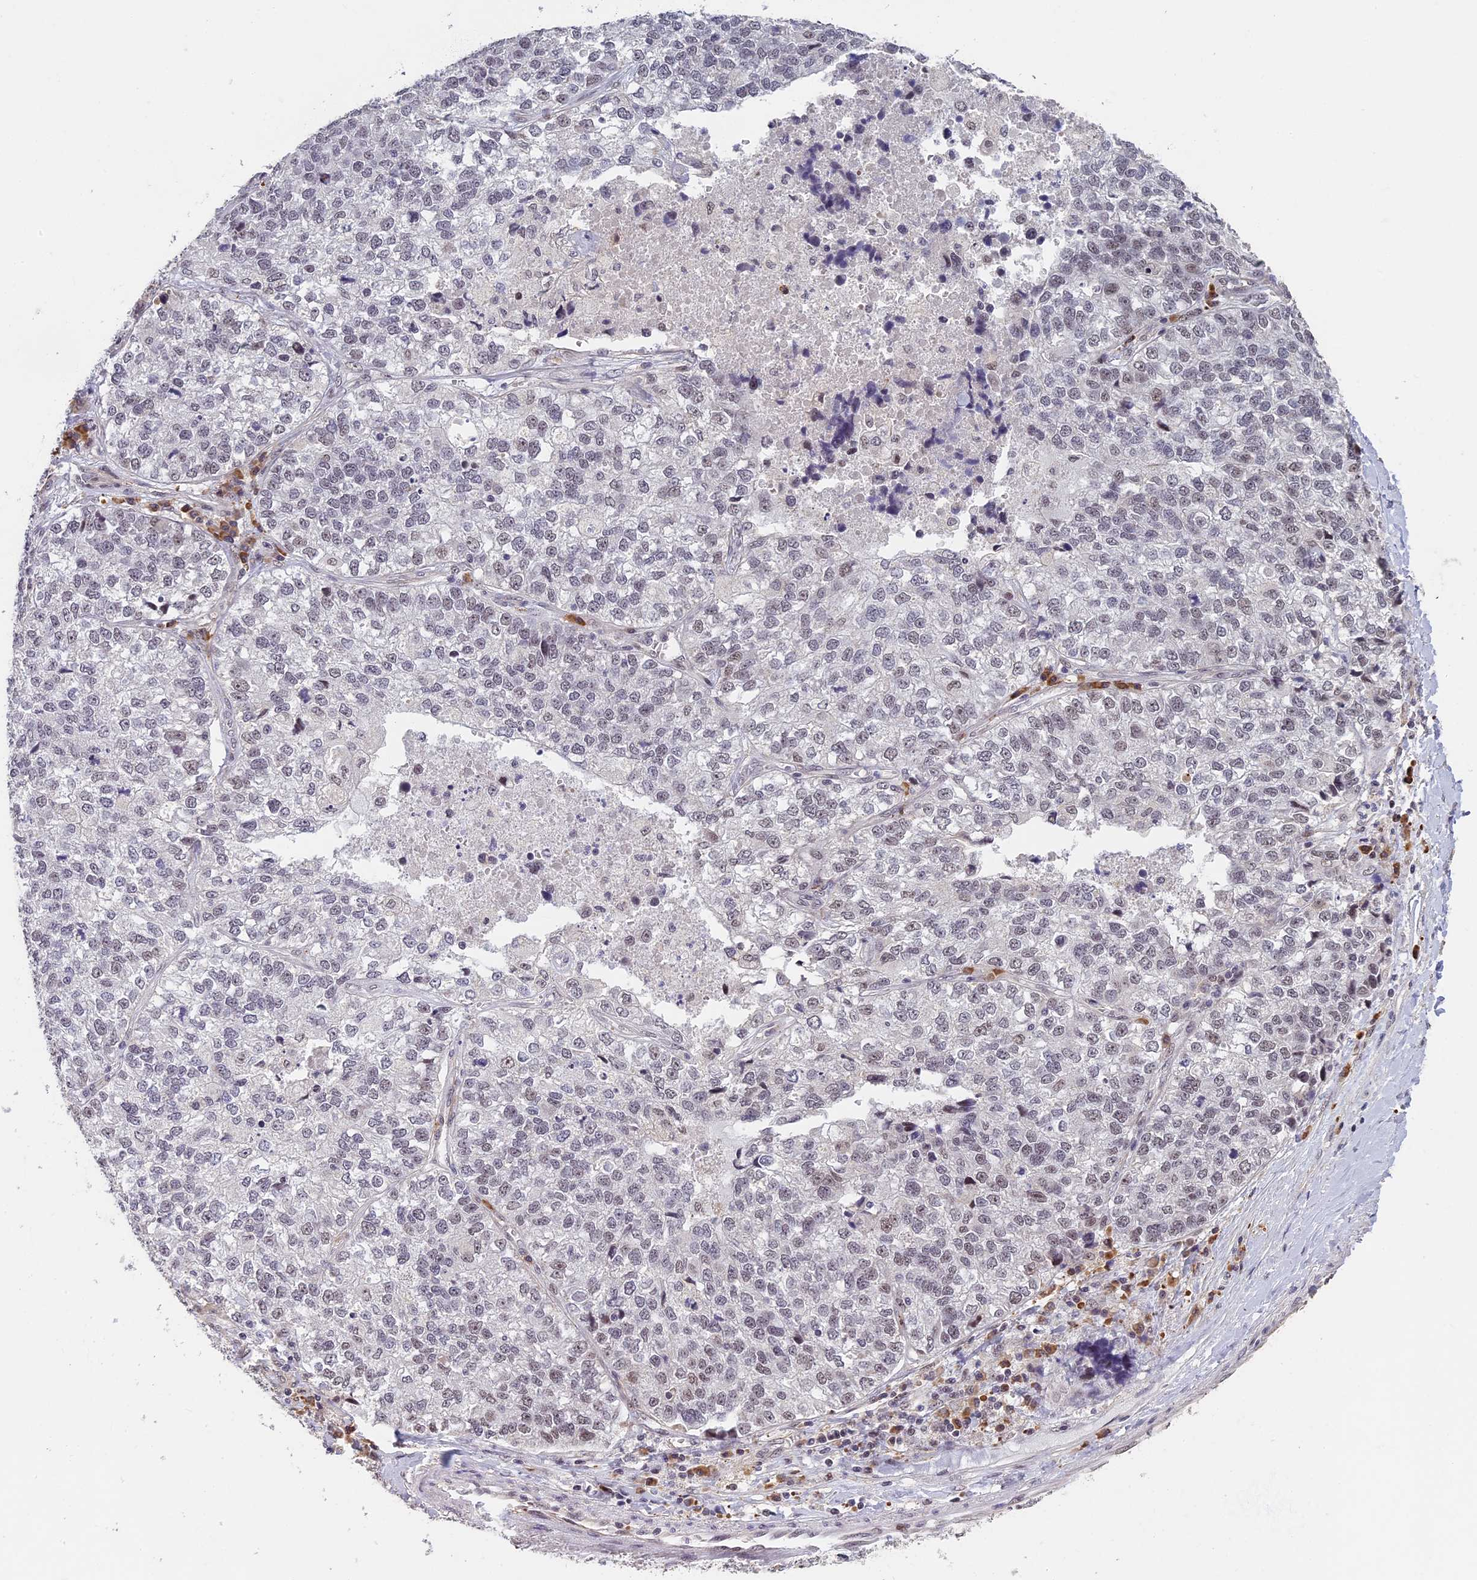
{"staining": {"intensity": "weak", "quantity": "<25%", "location": "nuclear"}, "tissue": "lung cancer", "cell_type": "Tumor cells", "image_type": "cancer", "snomed": [{"axis": "morphology", "description": "Adenocarcinoma, NOS"}, {"axis": "topography", "description": "Lung"}], "caption": "The photomicrograph exhibits no significant expression in tumor cells of lung cancer. Nuclei are stained in blue.", "gene": "MORF4L1", "patient": {"sex": "male", "age": 49}}